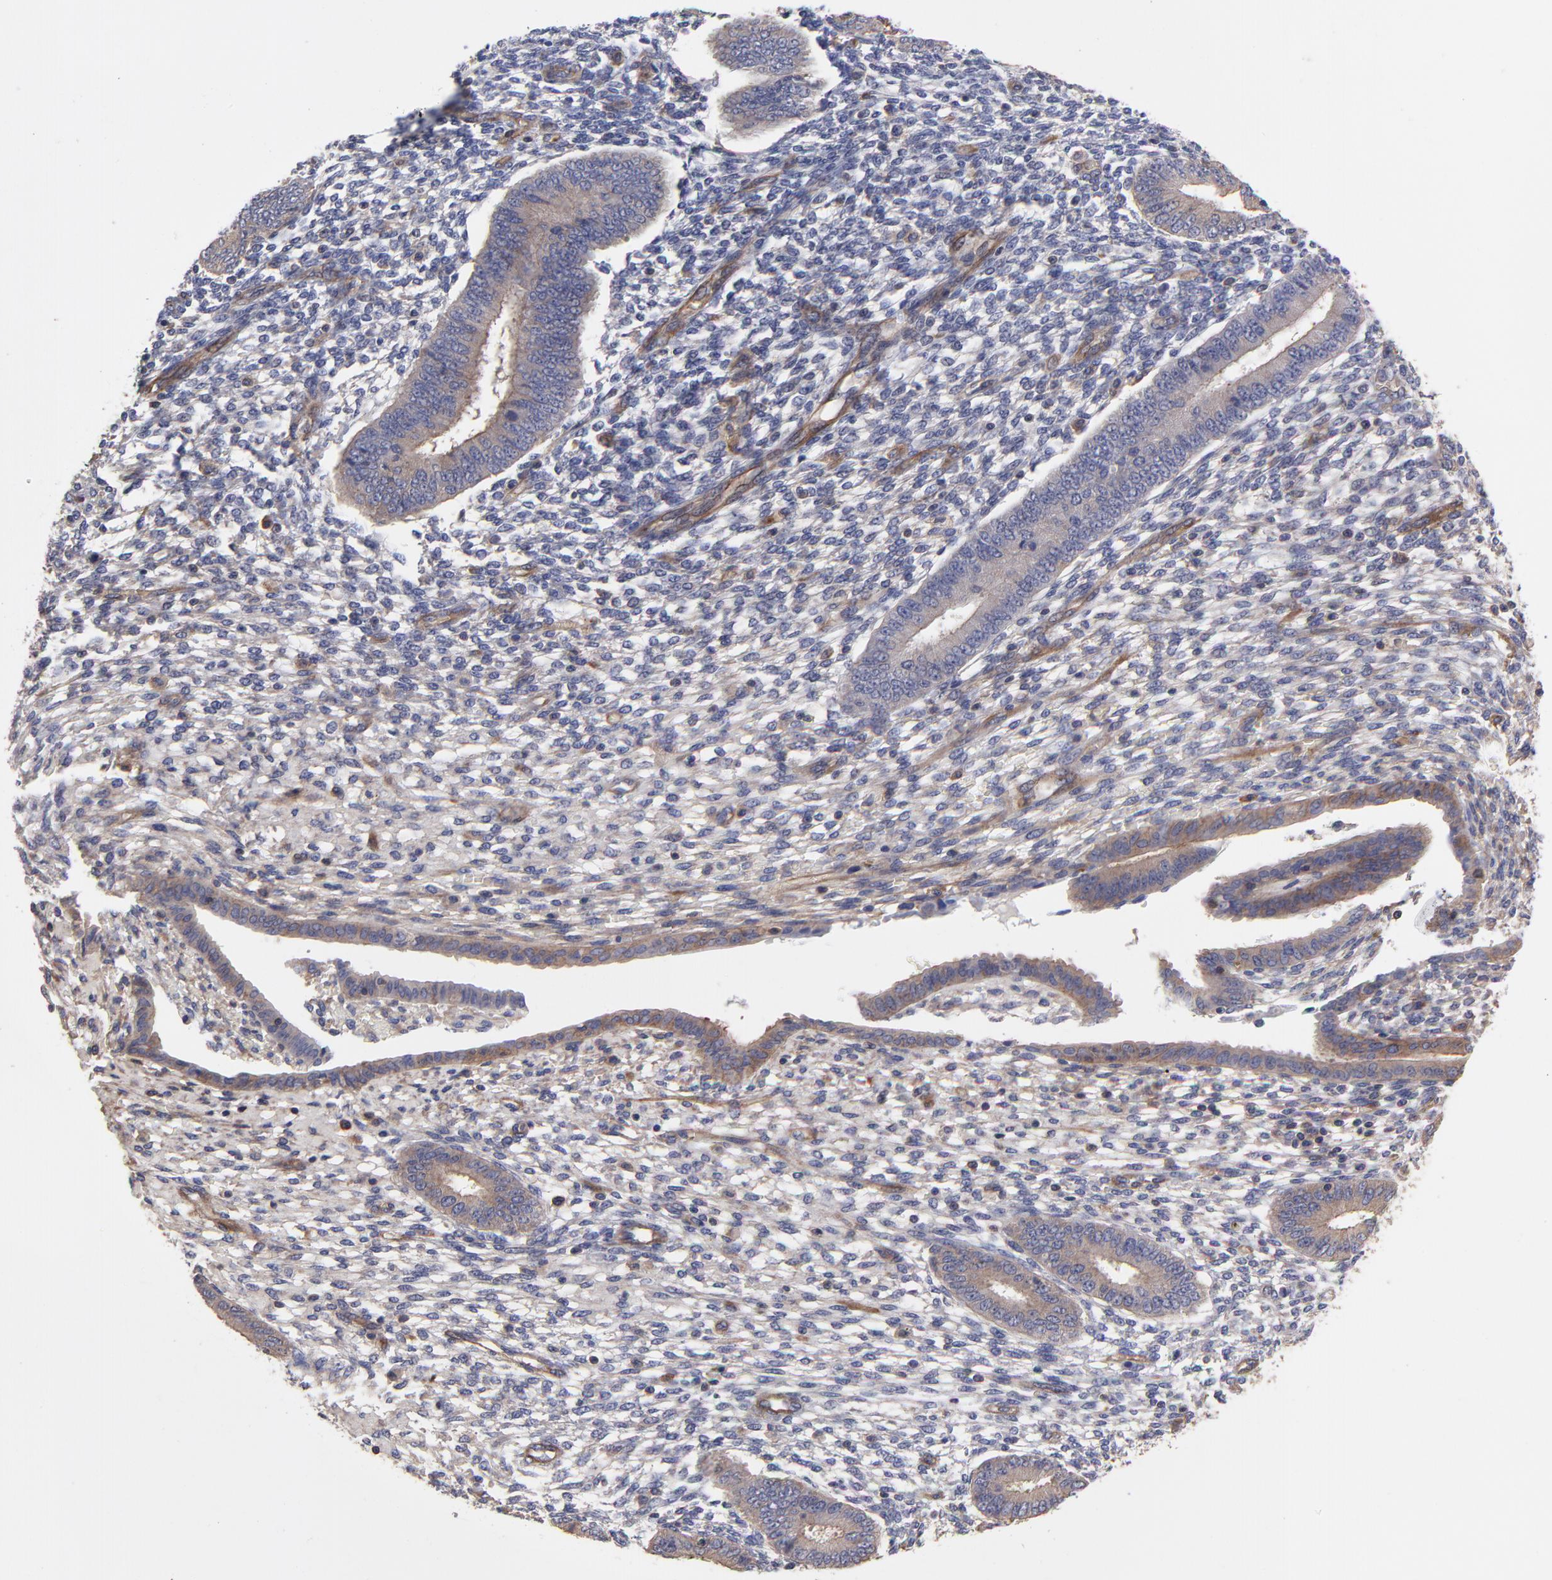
{"staining": {"intensity": "weak", "quantity": "<25%", "location": "cytoplasmic/membranous"}, "tissue": "endometrium", "cell_type": "Cells in endometrial stroma", "image_type": "normal", "snomed": [{"axis": "morphology", "description": "Normal tissue, NOS"}, {"axis": "topography", "description": "Endometrium"}], "caption": "IHC histopathology image of normal endometrium stained for a protein (brown), which reveals no positivity in cells in endometrial stroma. (Immunohistochemistry (ihc), brightfield microscopy, high magnification).", "gene": "ASB7", "patient": {"sex": "female", "age": 42}}